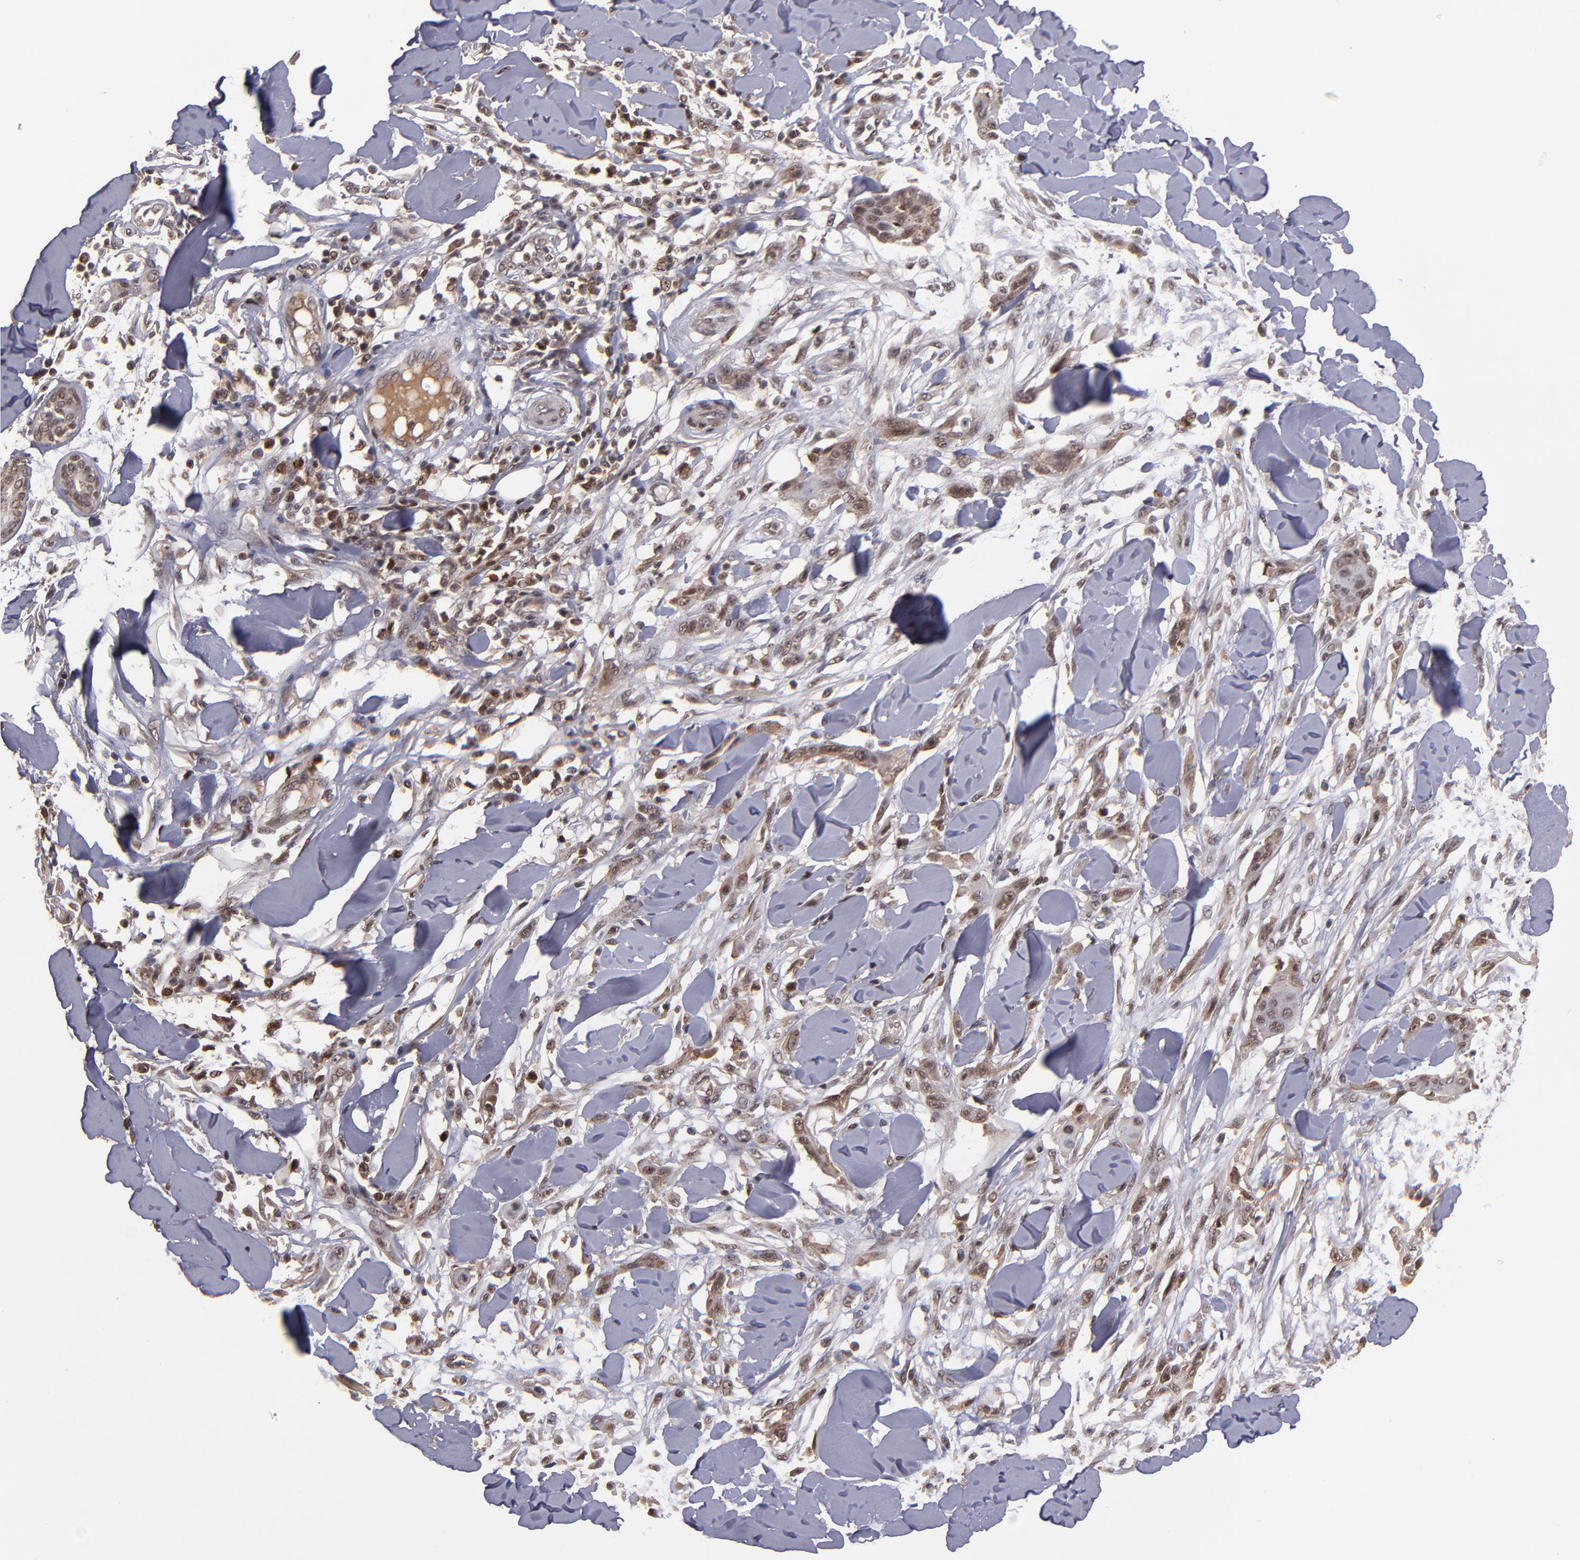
{"staining": {"intensity": "moderate", "quantity": ">75%", "location": "cytoplasmic/membranous,nuclear"}, "tissue": "skin cancer", "cell_type": "Tumor cells", "image_type": "cancer", "snomed": [{"axis": "morphology", "description": "Squamous cell carcinoma, NOS"}, {"axis": "topography", "description": "Skin"}], "caption": "A photomicrograph showing moderate cytoplasmic/membranous and nuclear positivity in about >75% of tumor cells in skin cancer, as visualized by brown immunohistochemical staining.", "gene": "EP300", "patient": {"sex": "female", "age": 59}}